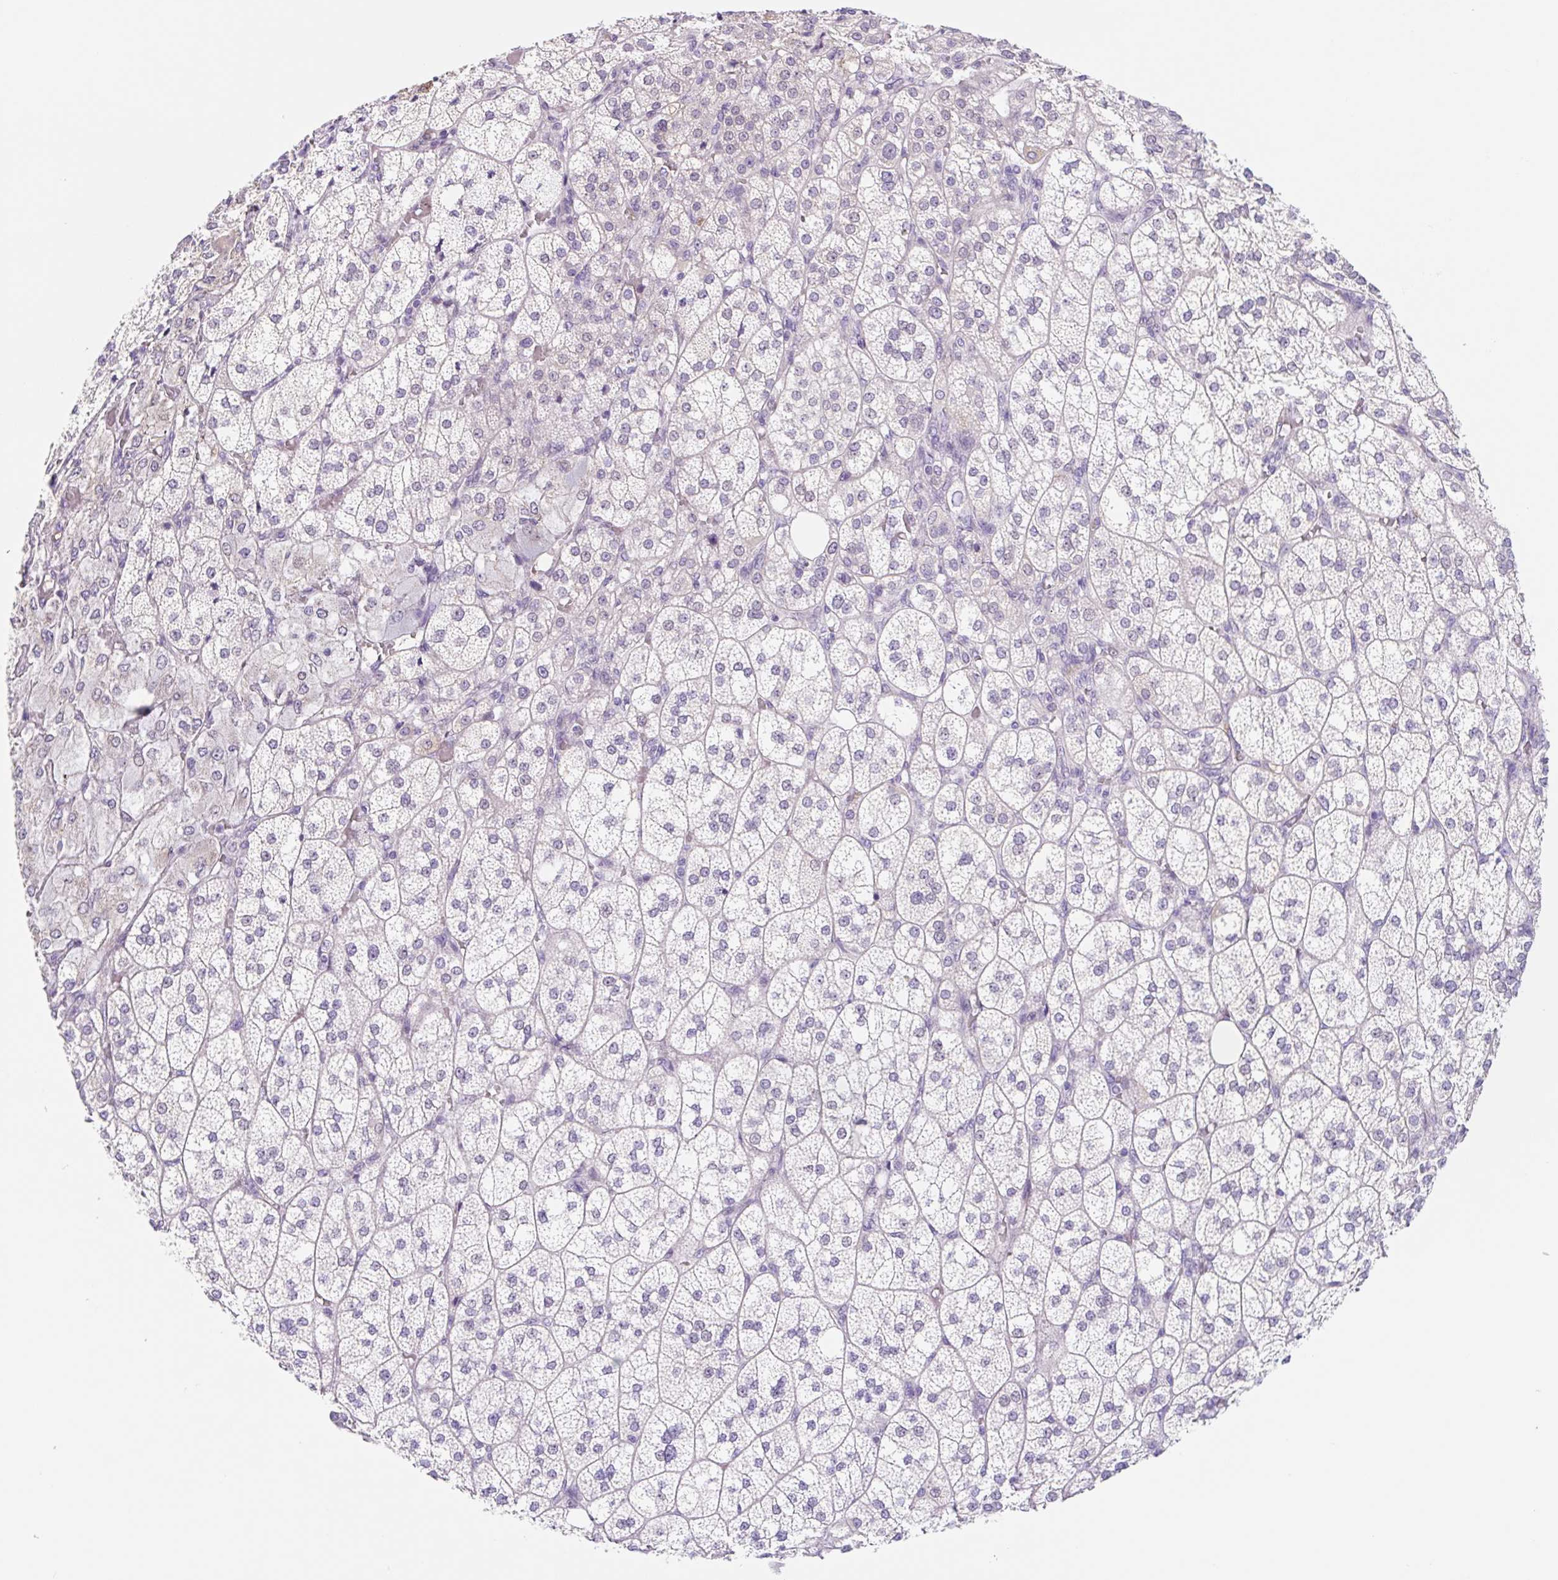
{"staining": {"intensity": "weak", "quantity": "<25%", "location": "cytoplasmic/membranous"}, "tissue": "adrenal gland", "cell_type": "Glandular cells", "image_type": "normal", "snomed": [{"axis": "morphology", "description": "Normal tissue, NOS"}, {"axis": "topography", "description": "Adrenal gland"}], "caption": "This micrograph is of benign adrenal gland stained with IHC to label a protein in brown with the nuclei are counter-stained blue. There is no positivity in glandular cells.", "gene": "DCAF17", "patient": {"sex": "female", "age": 60}}